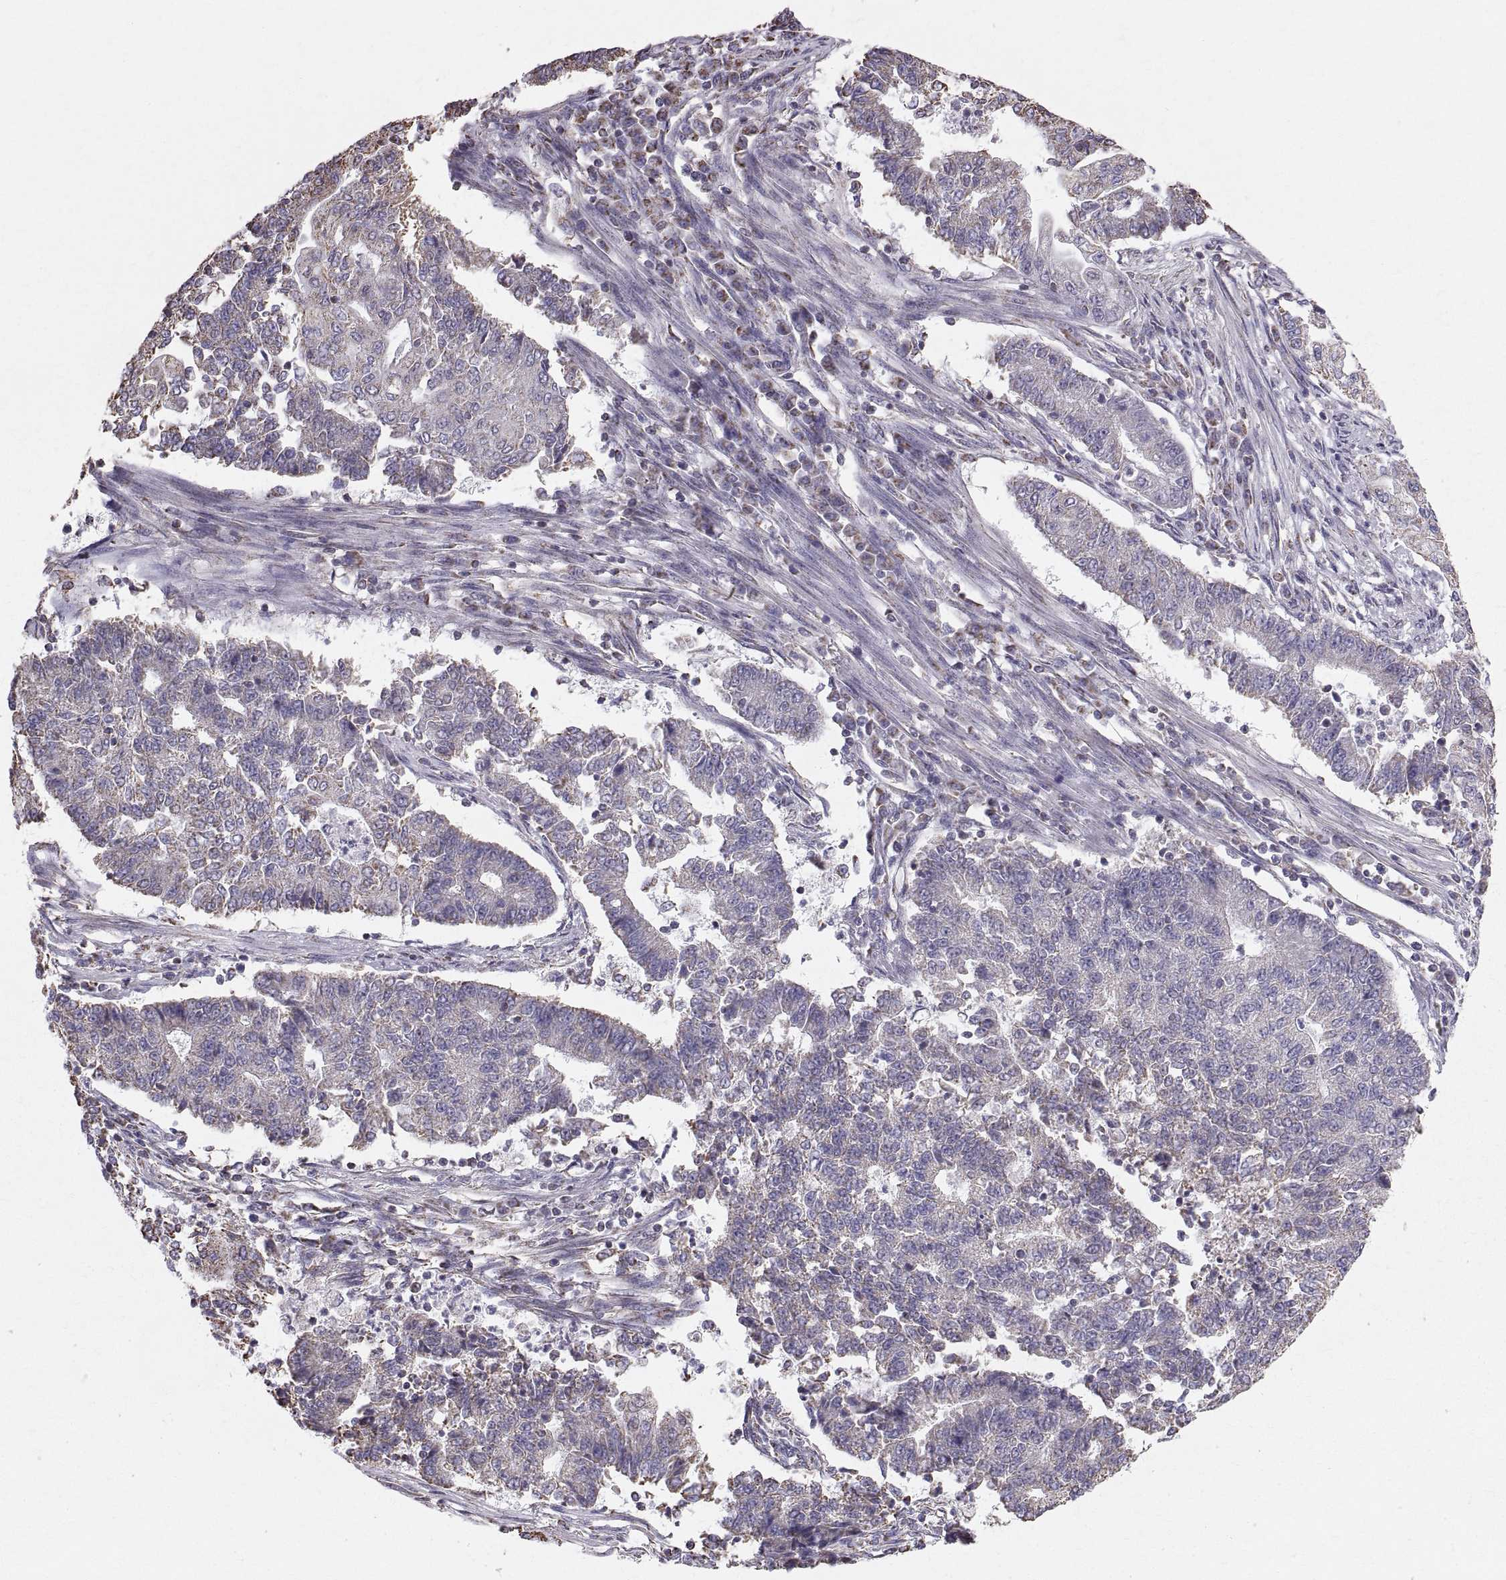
{"staining": {"intensity": "weak", "quantity": ">75%", "location": "cytoplasmic/membranous"}, "tissue": "endometrial cancer", "cell_type": "Tumor cells", "image_type": "cancer", "snomed": [{"axis": "morphology", "description": "Adenocarcinoma, NOS"}, {"axis": "topography", "description": "Uterus"}, {"axis": "topography", "description": "Endometrium"}], "caption": "This is a photomicrograph of immunohistochemistry (IHC) staining of adenocarcinoma (endometrial), which shows weak positivity in the cytoplasmic/membranous of tumor cells.", "gene": "STMND1", "patient": {"sex": "female", "age": 54}}